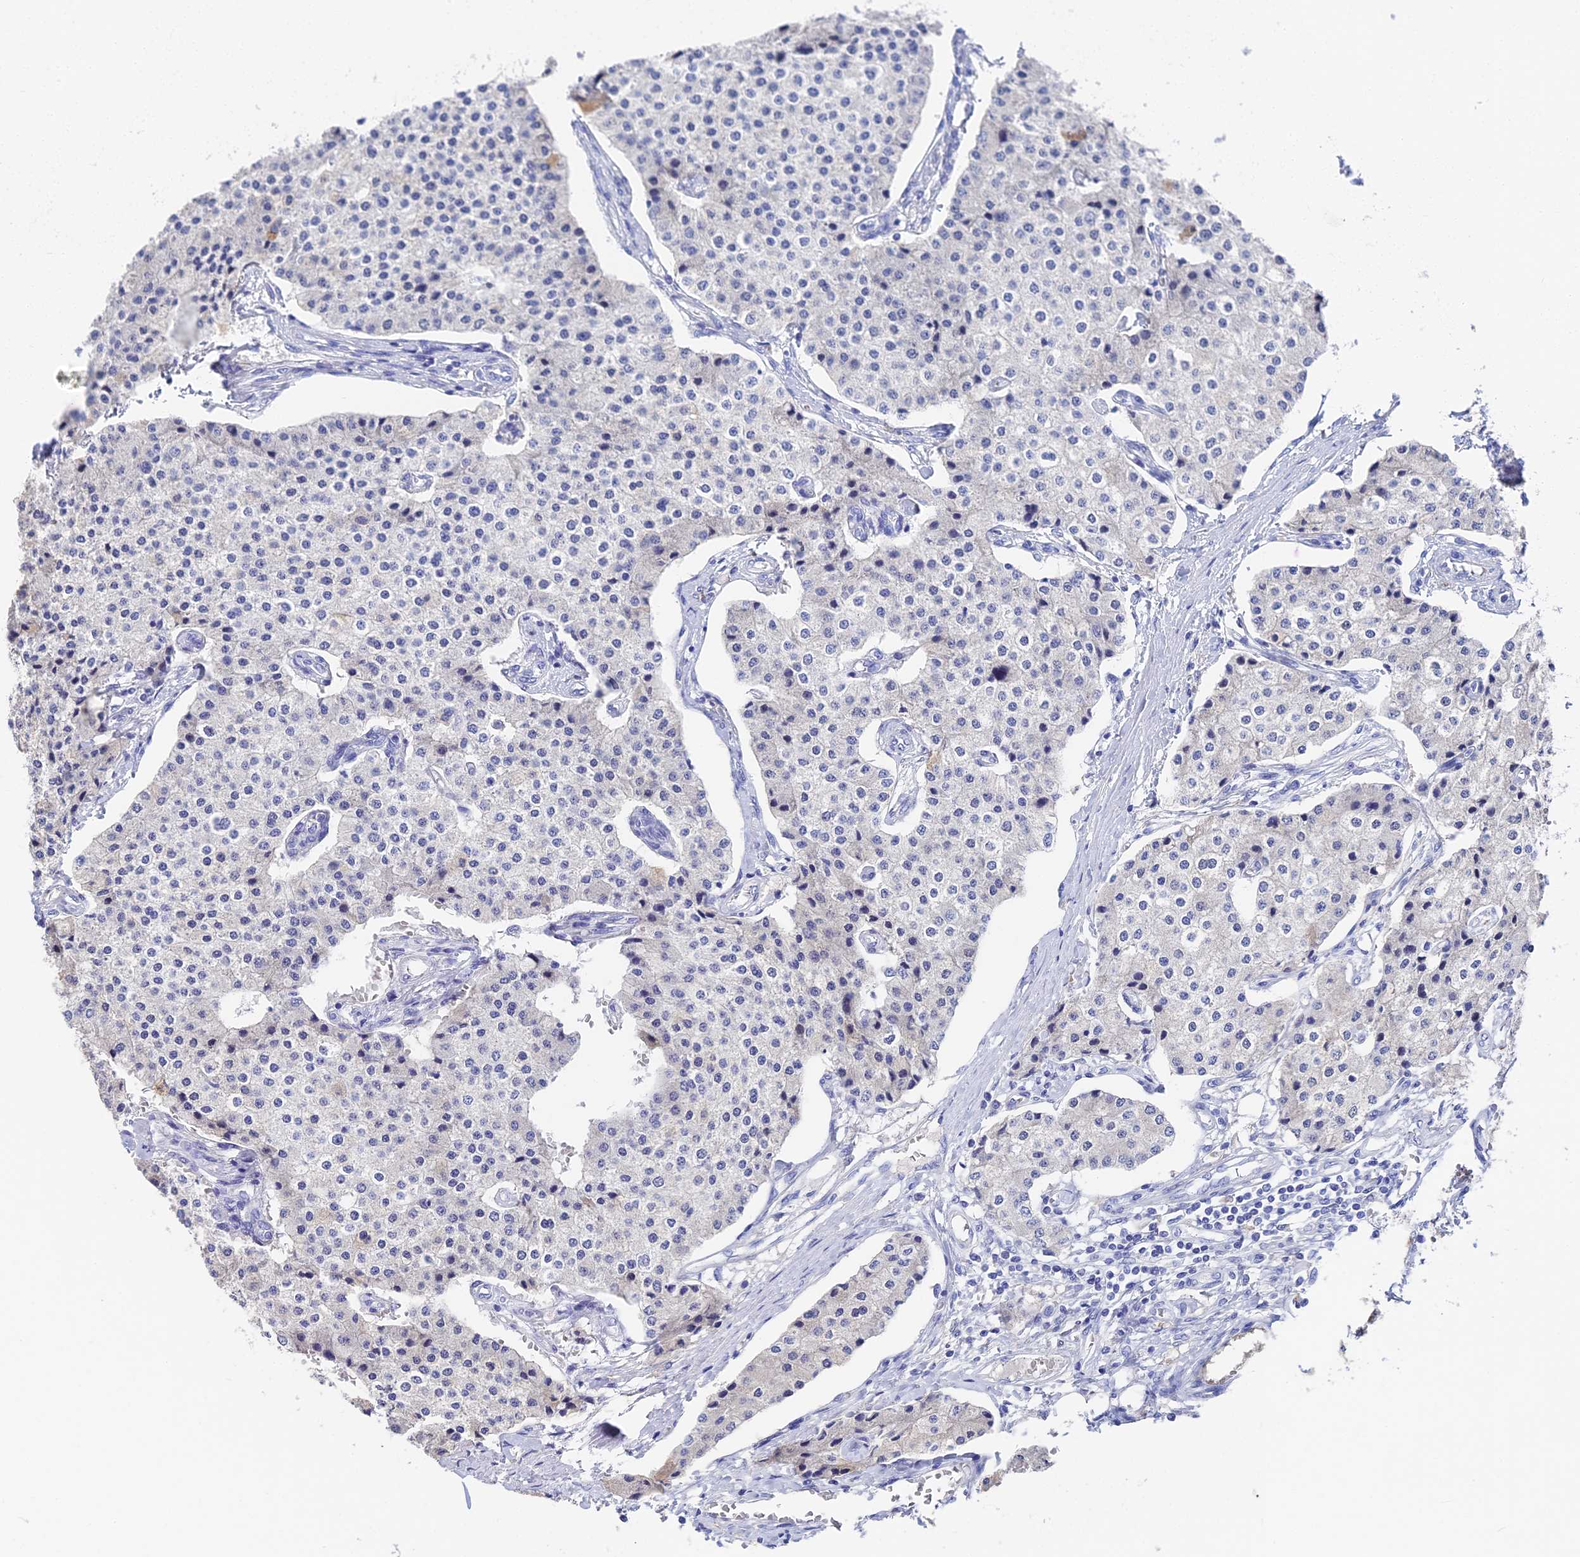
{"staining": {"intensity": "negative", "quantity": "none", "location": "none"}, "tissue": "carcinoid", "cell_type": "Tumor cells", "image_type": "cancer", "snomed": [{"axis": "morphology", "description": "Carcinoid, malignant, NOS"}, {"axis": "topography", "description": "Colon"}], "caption": "This is an immunohistochemistry image of carcinoid. There is no expression in tumor cells.", "gene": "VPS33B", "patient": {"sex": "female", "age": 52}}